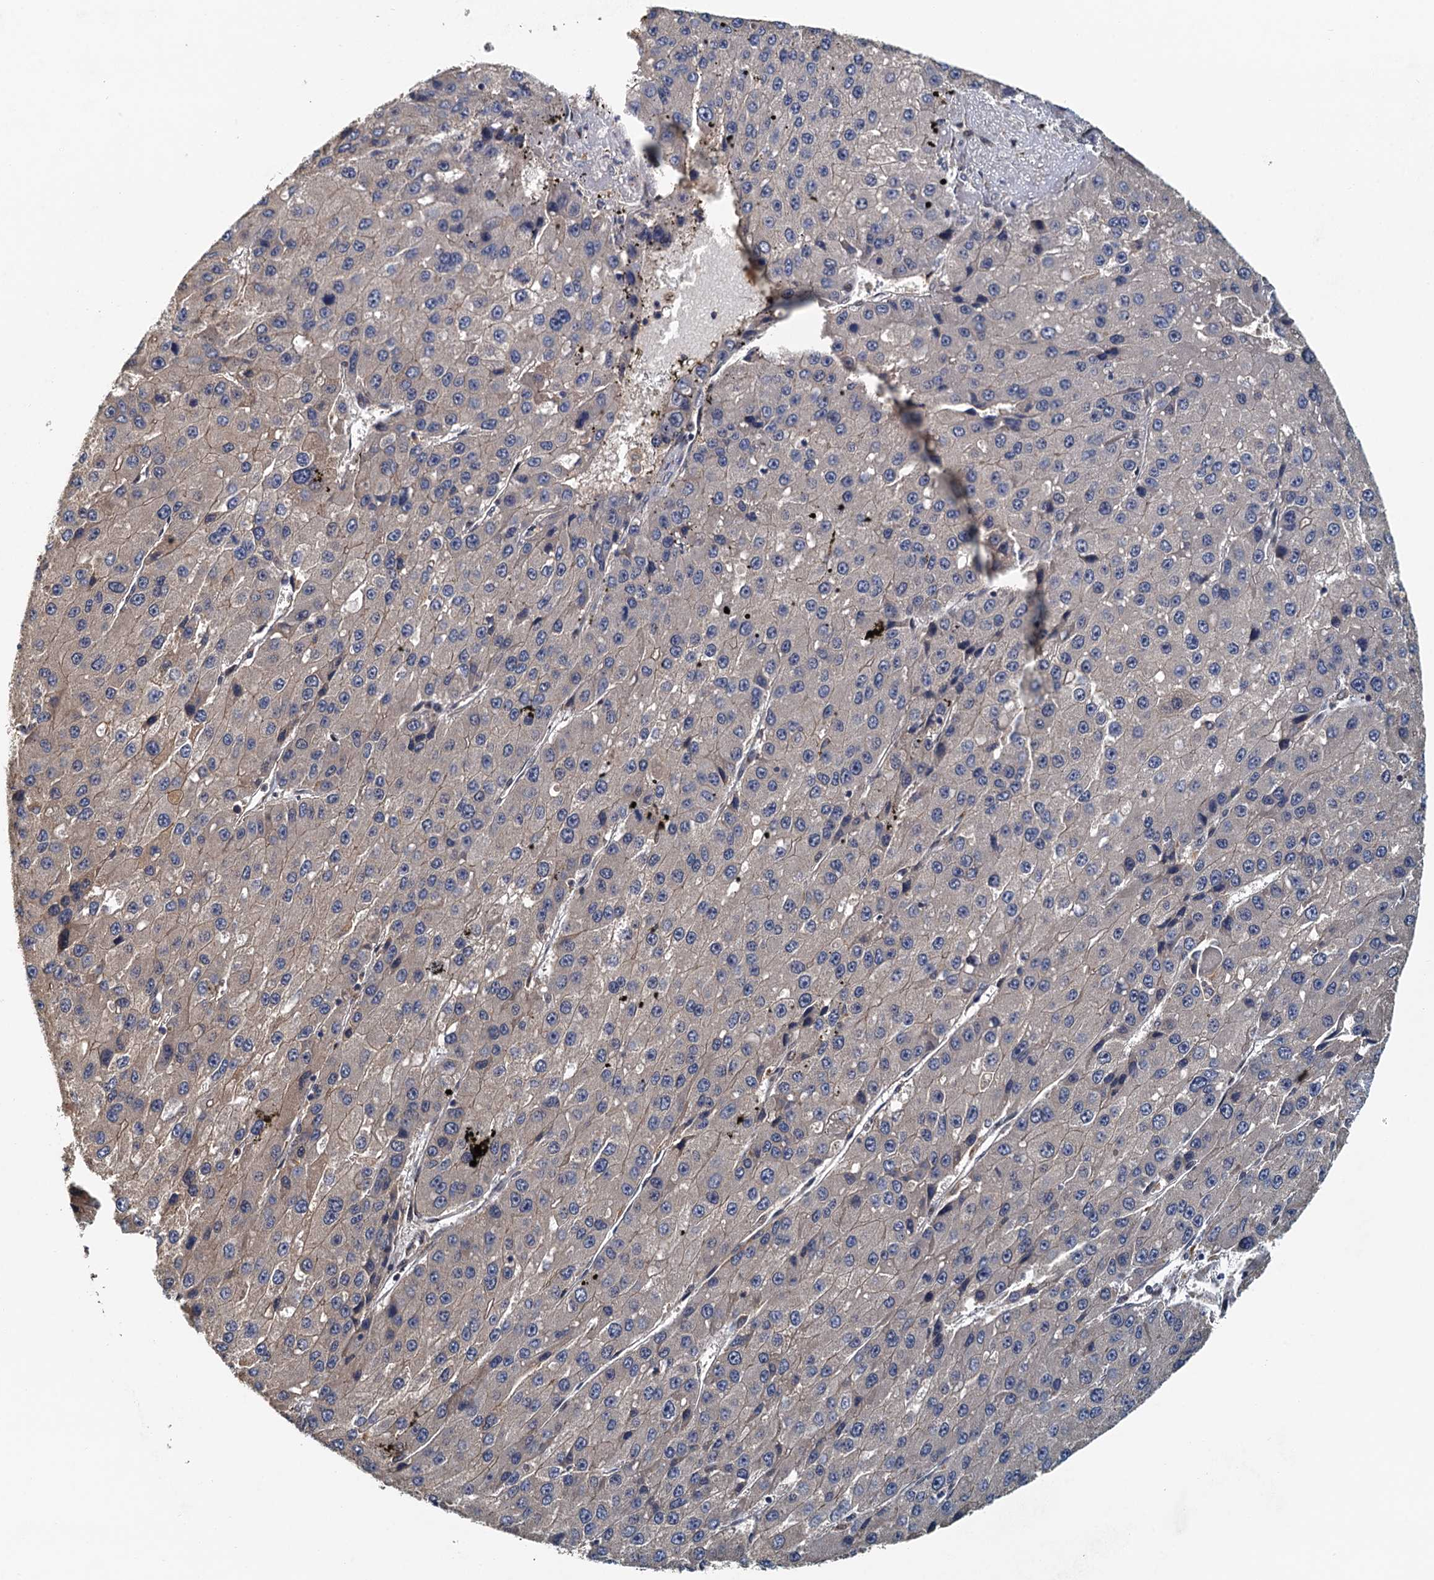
{"staining": {"intensity": "weak", "quantity": "<25%", "location": "cytoplasmic/membranous"}, "tissue": "liver cancer", "cell_type": "Tumor cells", "image_type": "cancer", "snomed": [{"axis": "morphology", "description": "Carcinoma, Hepatocellular, NOS"}, {"axis": "topography", "description": "Liver"}], "caption": "Photomicrograph shows no protein positivity in tumor cells of liver hepatocellular carcinoma tissue.", "gene": "UBL7", "patient": {"sex": "female", "age": 73}}